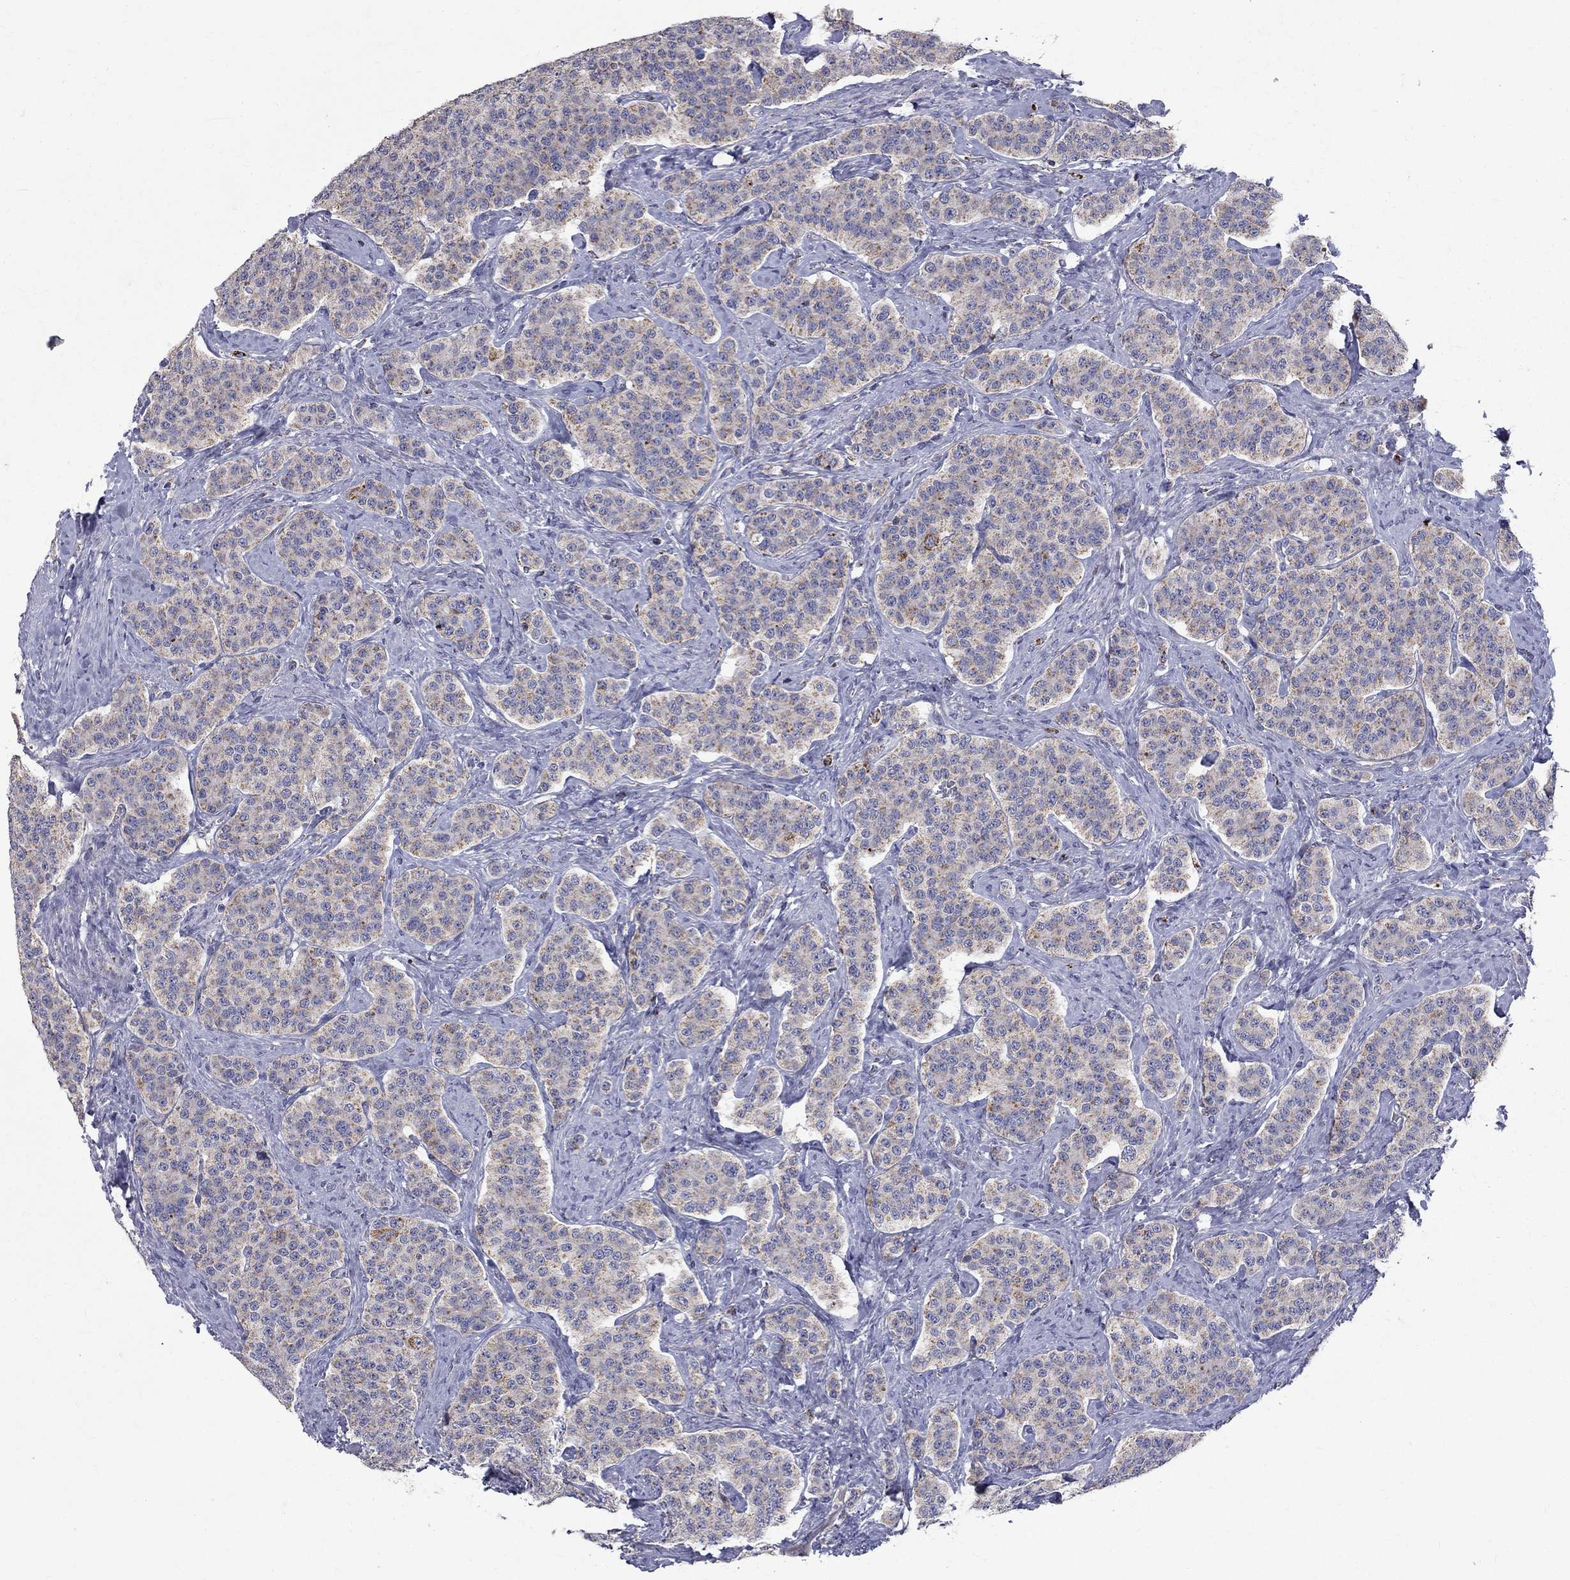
{"staining": {"intensity": "weak", "quantity": "25%-75%", "location": "cytoplasmic/membranous"}, "tissue": "carcinoid", "cell_type": "Tumor cells", "image_type": "cancer", "snomed": [{"axis": "morphology", "description": "Carcinoid, malignant, NOS"}, {"axis": "topography", "description": "Small intestine"}], "caption": "A low amount of weak cytoplasmic/membranous staining is appreciated in about 25%-75% of tumor cells in carcinoid (malignant) tissue.", "gene": "SLC4A10", "patient": {"sex": "female", "age": 58}}